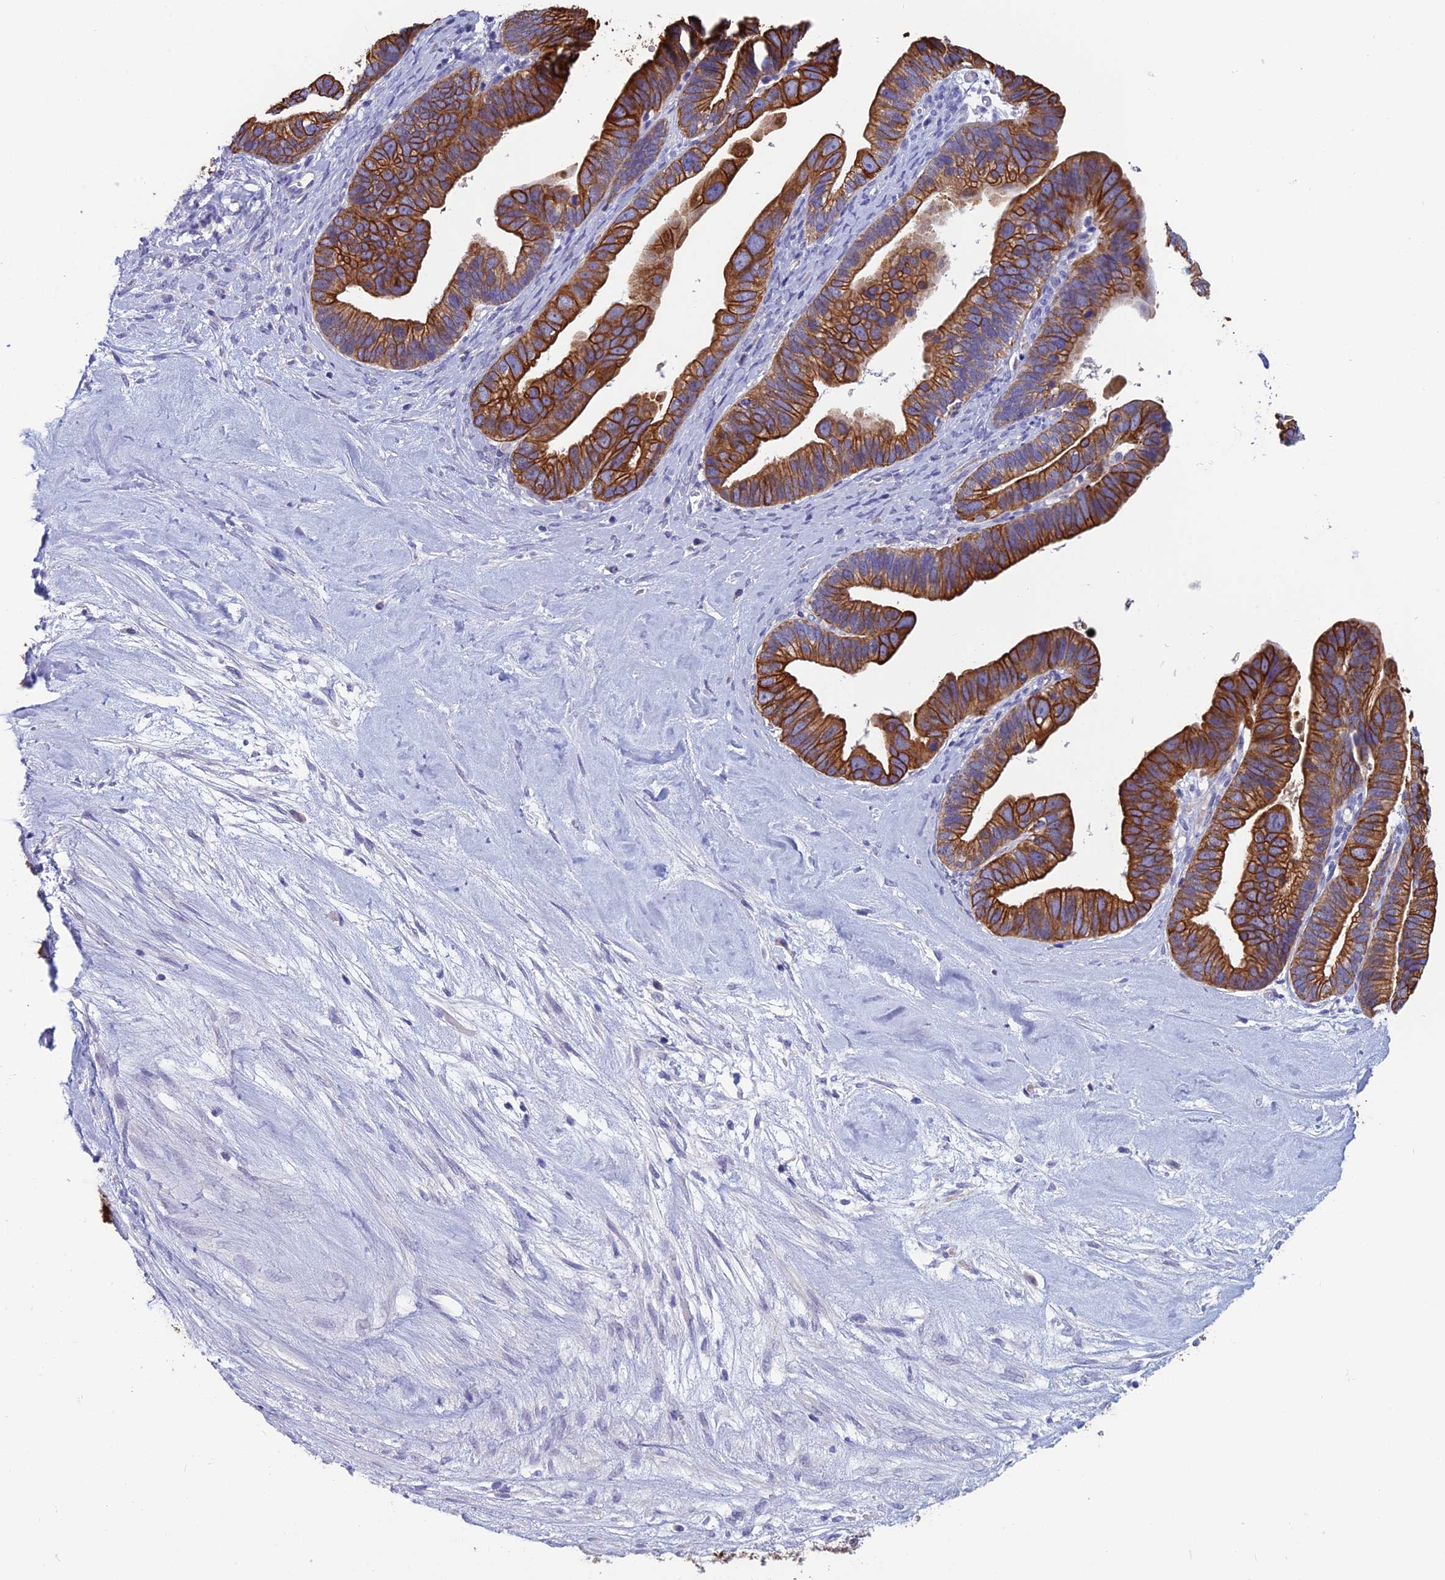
{"staining": {"intensity": "strong", "quantity": ">75%", "location": "cytoplasmic/membranous"}, "tissue": "ovarian cancer", "cell_type": "Tumor cells", "image_type": "cancer", "snomed": [{"axis": "morphology", "description": "Cystadenocarcinoma, serous, NOS"}, {"axis": "topography", "description": "Ovary"}], "caption": "Immunohistochemical staining of human ovarian cancer shows high levels of strong cytoplasmic/membranous protein staining in about >75% of tumor cells.", "gene": "RBM41", "patient": {"sex": "female", "age": 56}}